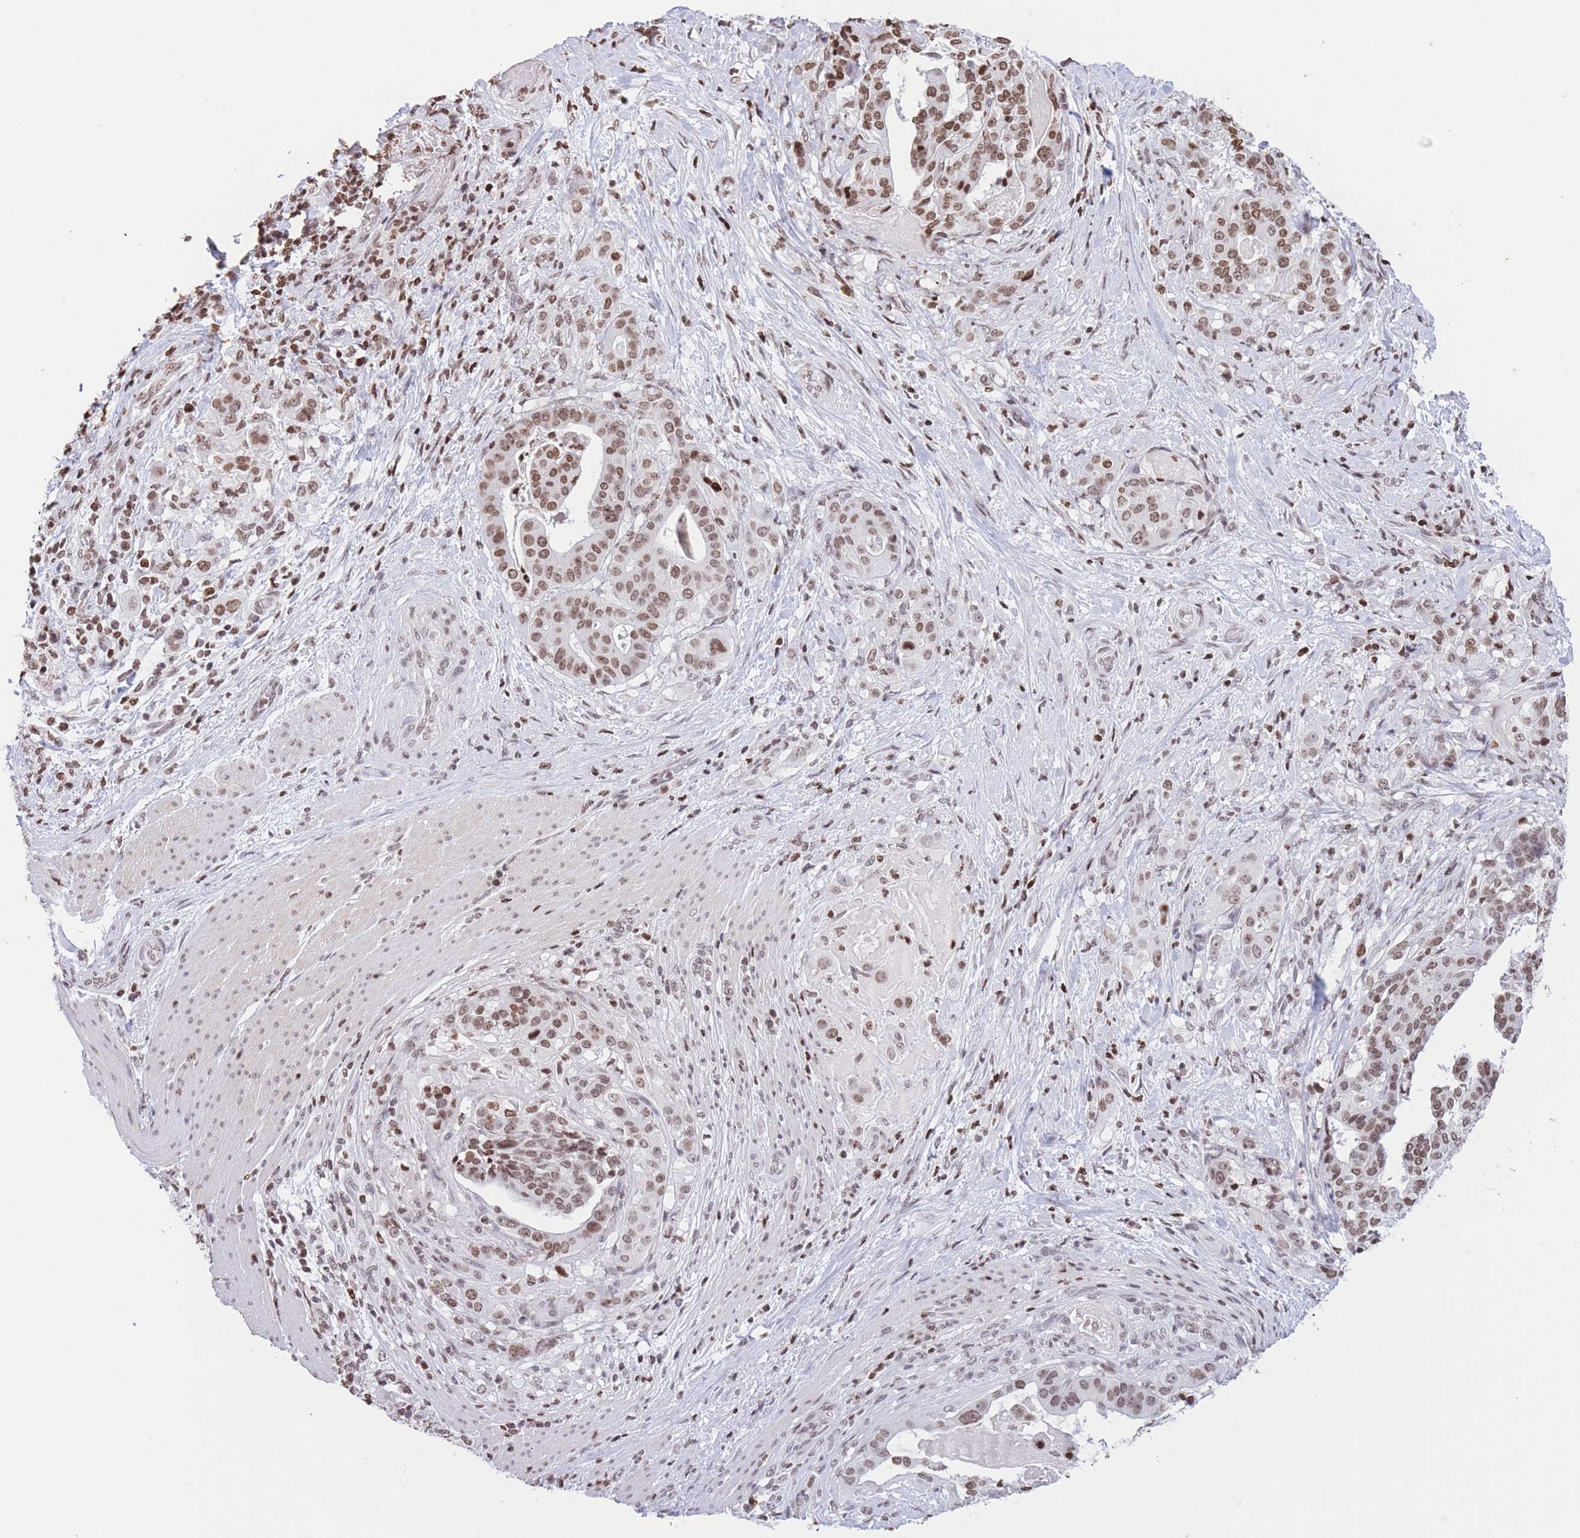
{"staining": {"intensity": "moderate", "quantity": ">75%", "location": "nuclear"}, "tissue": "stomach cancer", "cell_type": "Tumor cells", "image_type": "cancer", "snomed": [{"axis": "morphology", "description": "Adenocarcinoma, NOS"}, {"axis": "topography", "description": "Stomach"}], "caption": "Protein staining of adenocarcinoma (stomach) tissue exhibits moderate nuclear staining in approximately >75% of tumor cells.", "gene": "H2BC11", "patient": {"sex": "male", "age": 48}}